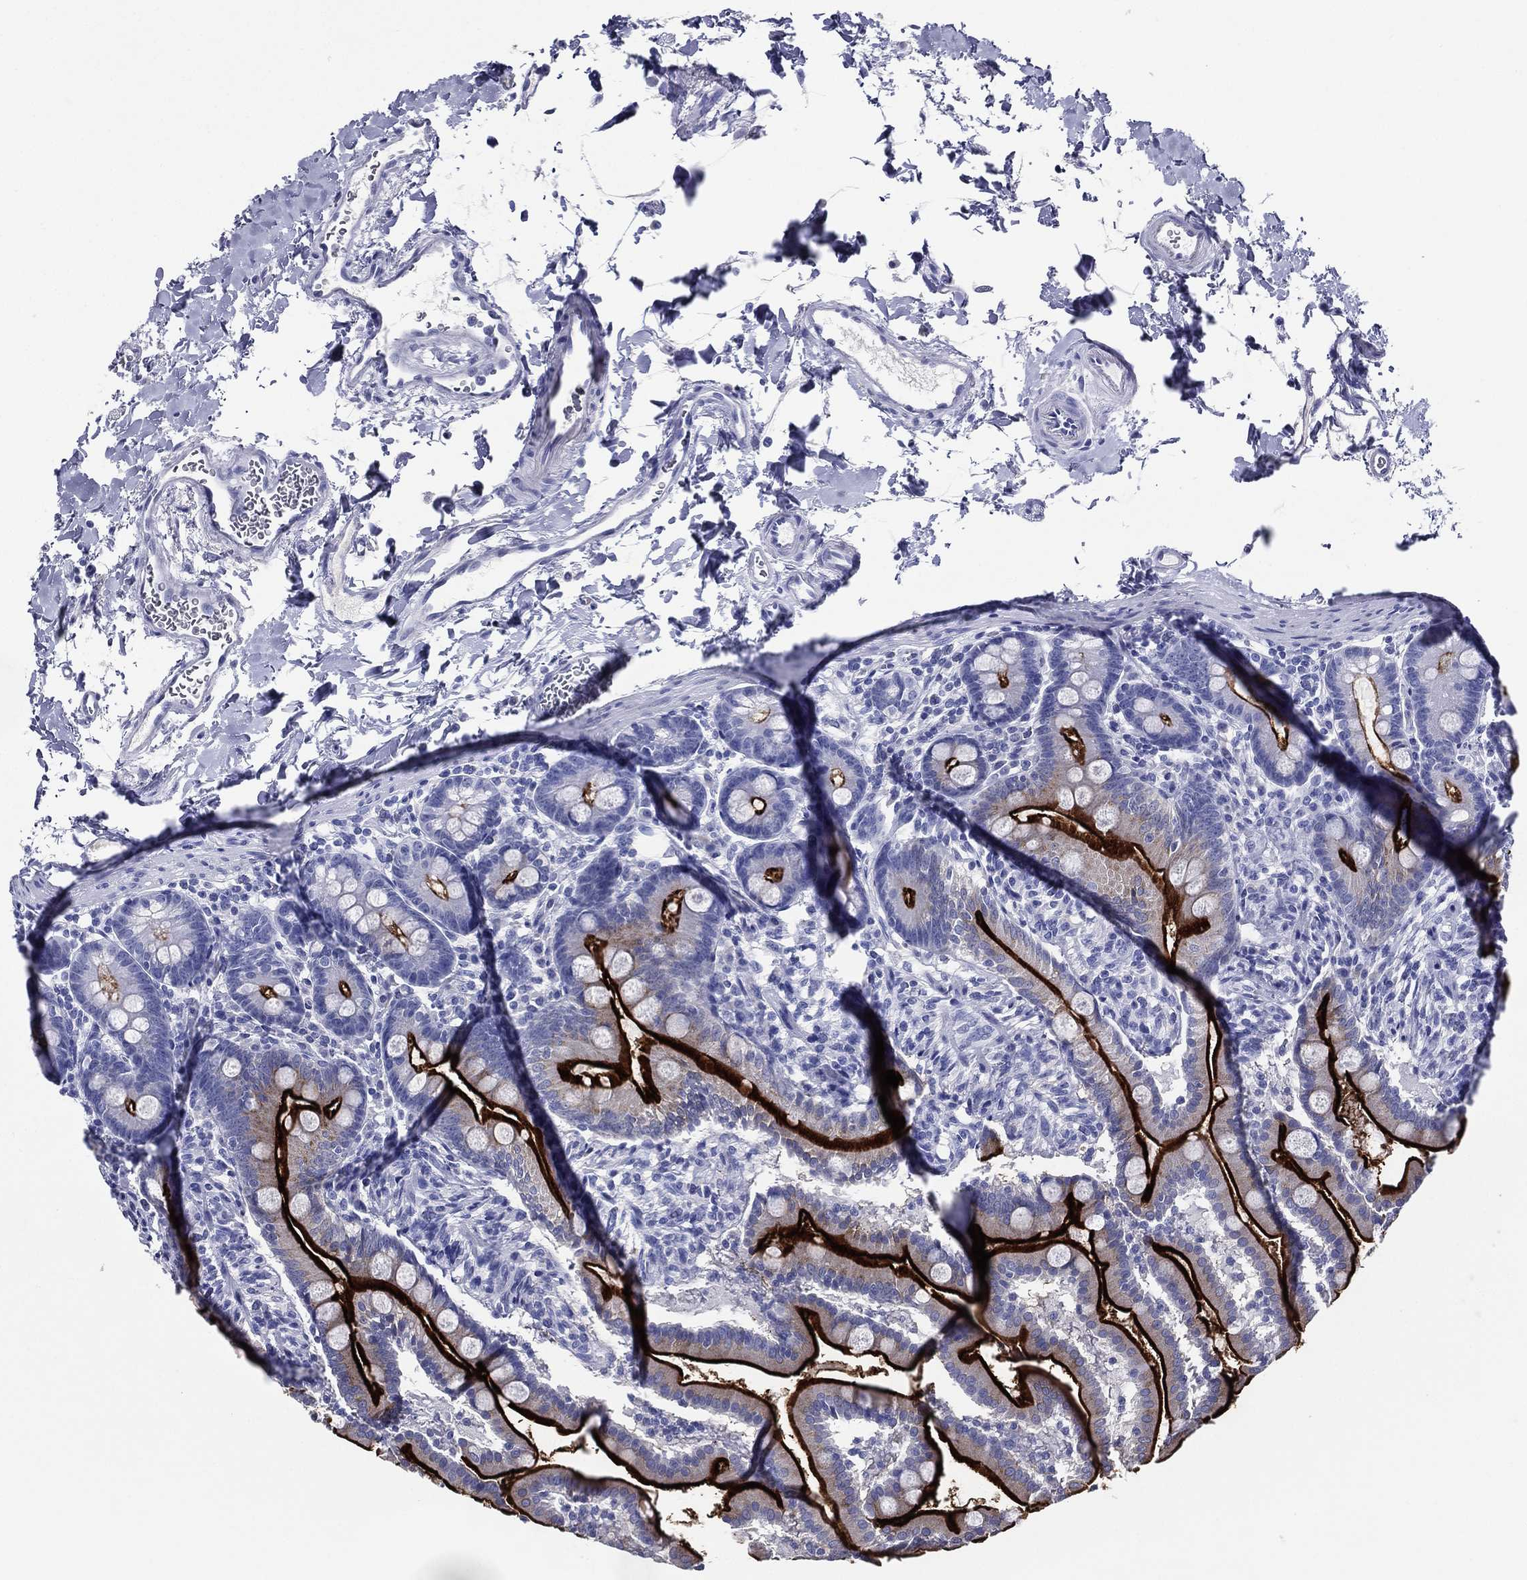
{"staining": {"intensity": "strong", "quantity": "25%-75%", "location": "cytoplasmic/membranous"}, "tissue": "small intestine", "cell_type": "Glandular cells", "image_type": "normal", "snomed": [{"axis": "morphology", "description": "Normal tissue, NOS"}, {"axis": "topography", "description": "Small intestine"}], "caption": "Small intestine stained for a protein reveals strong cytoplasmic/membranous positivity in glandular cells. (brown staining indicates protein expression, while blue staining denotes nuclei).", "gene": "ACE2", "patient": {"sex": "female", "age": 44}}